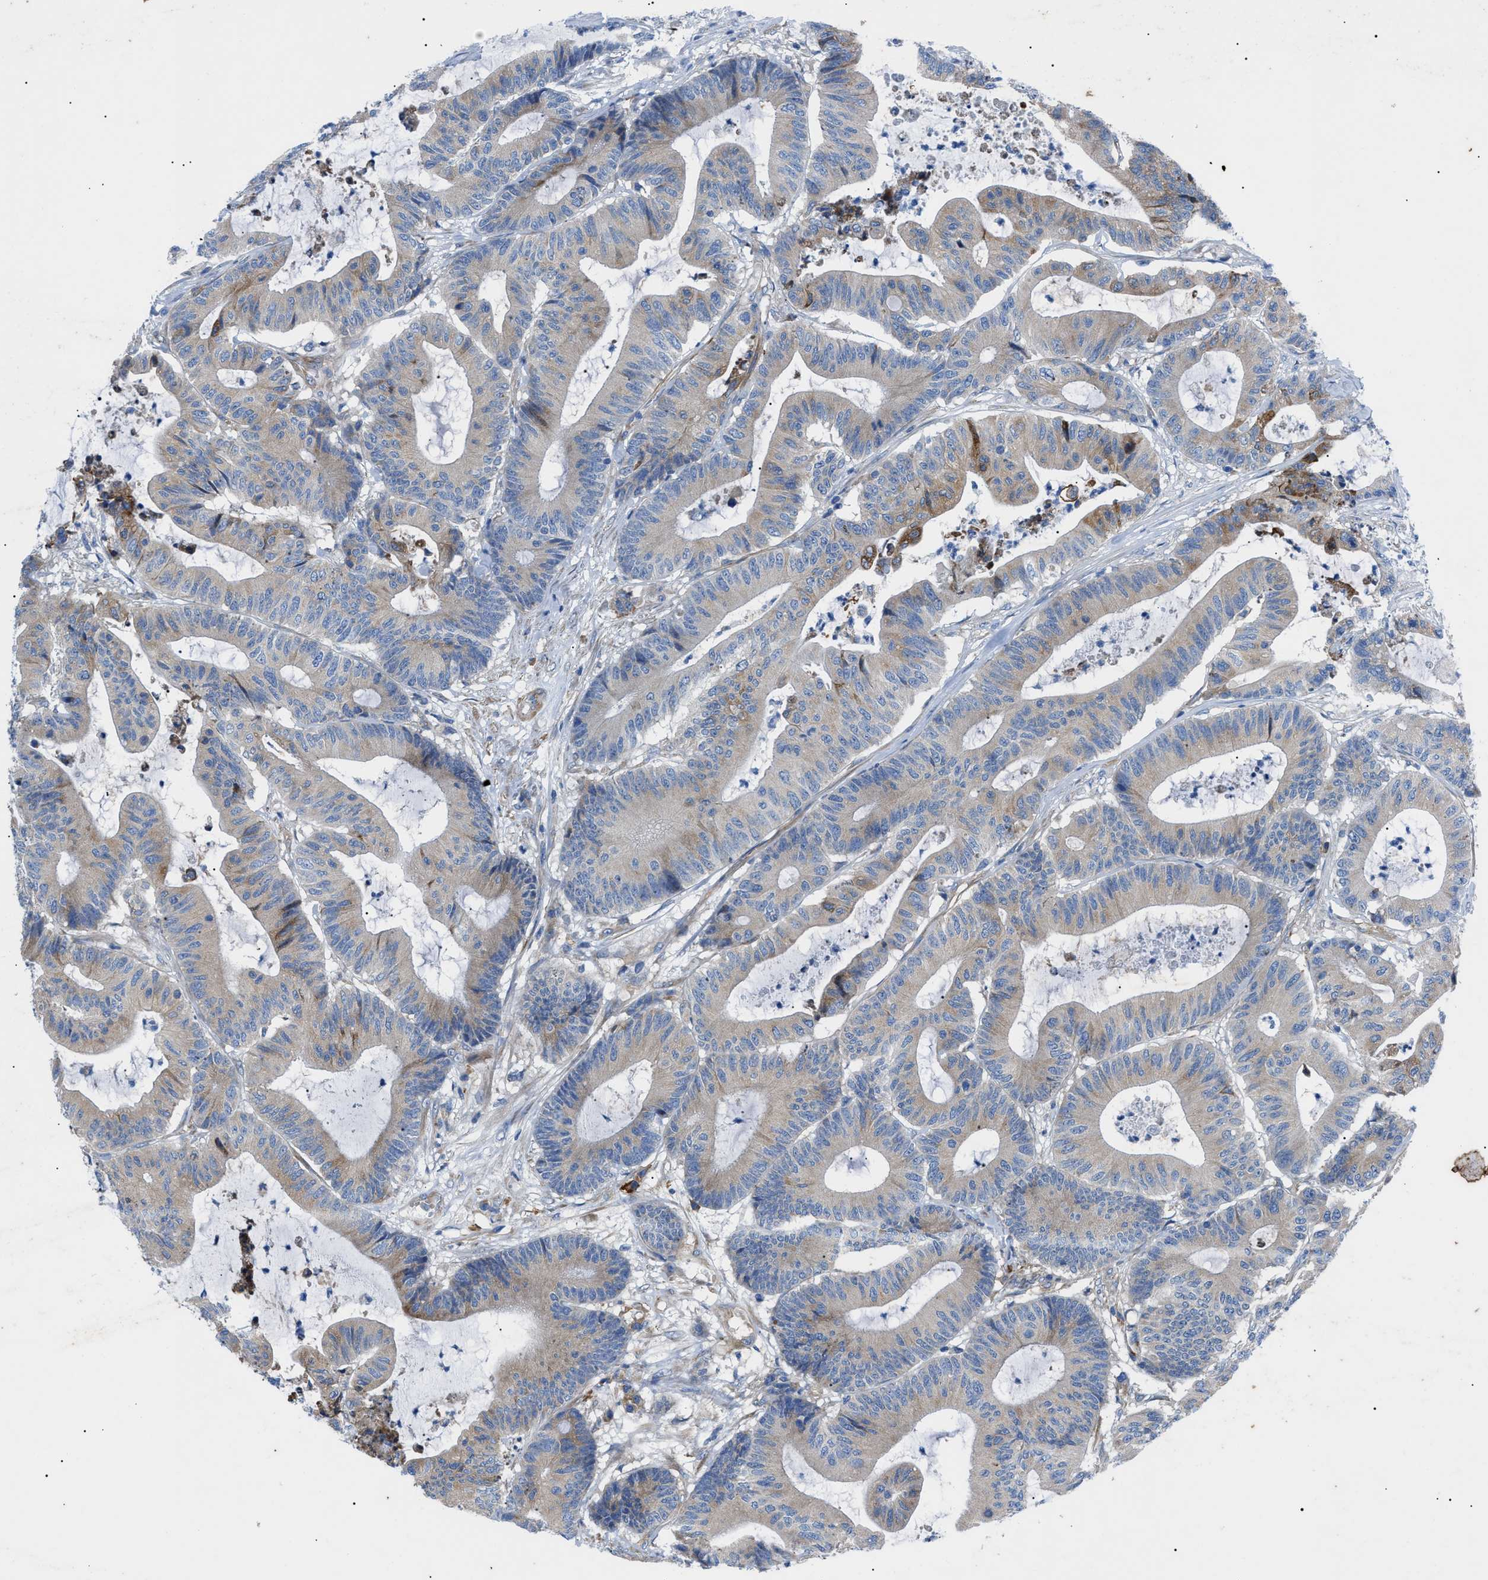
{"staining": {"intensity": "moderate", "quantity": "<25%", "location": "cytoplasmic/membranous"}, "tissue": "colorectal cancer", "cell_type": "Tumor cells", "image_type": "cancer", "snomed": [{"axis": "morphology", "description": "Adenocarcinoma, NOS"}, {"axis": "topography", "description": "Colon"}], "caption": "High-magnification brightfield microscopy of colorectal cancer stained with DAB (brown) and counterstained with hematoxylin (blue). tumor cells exhibit moderate cytoplasmic/membranous staining is identified in approximately<25% of cells.", "gene": "HSPB8", "patient": {"sex": "female", "age": 84}}